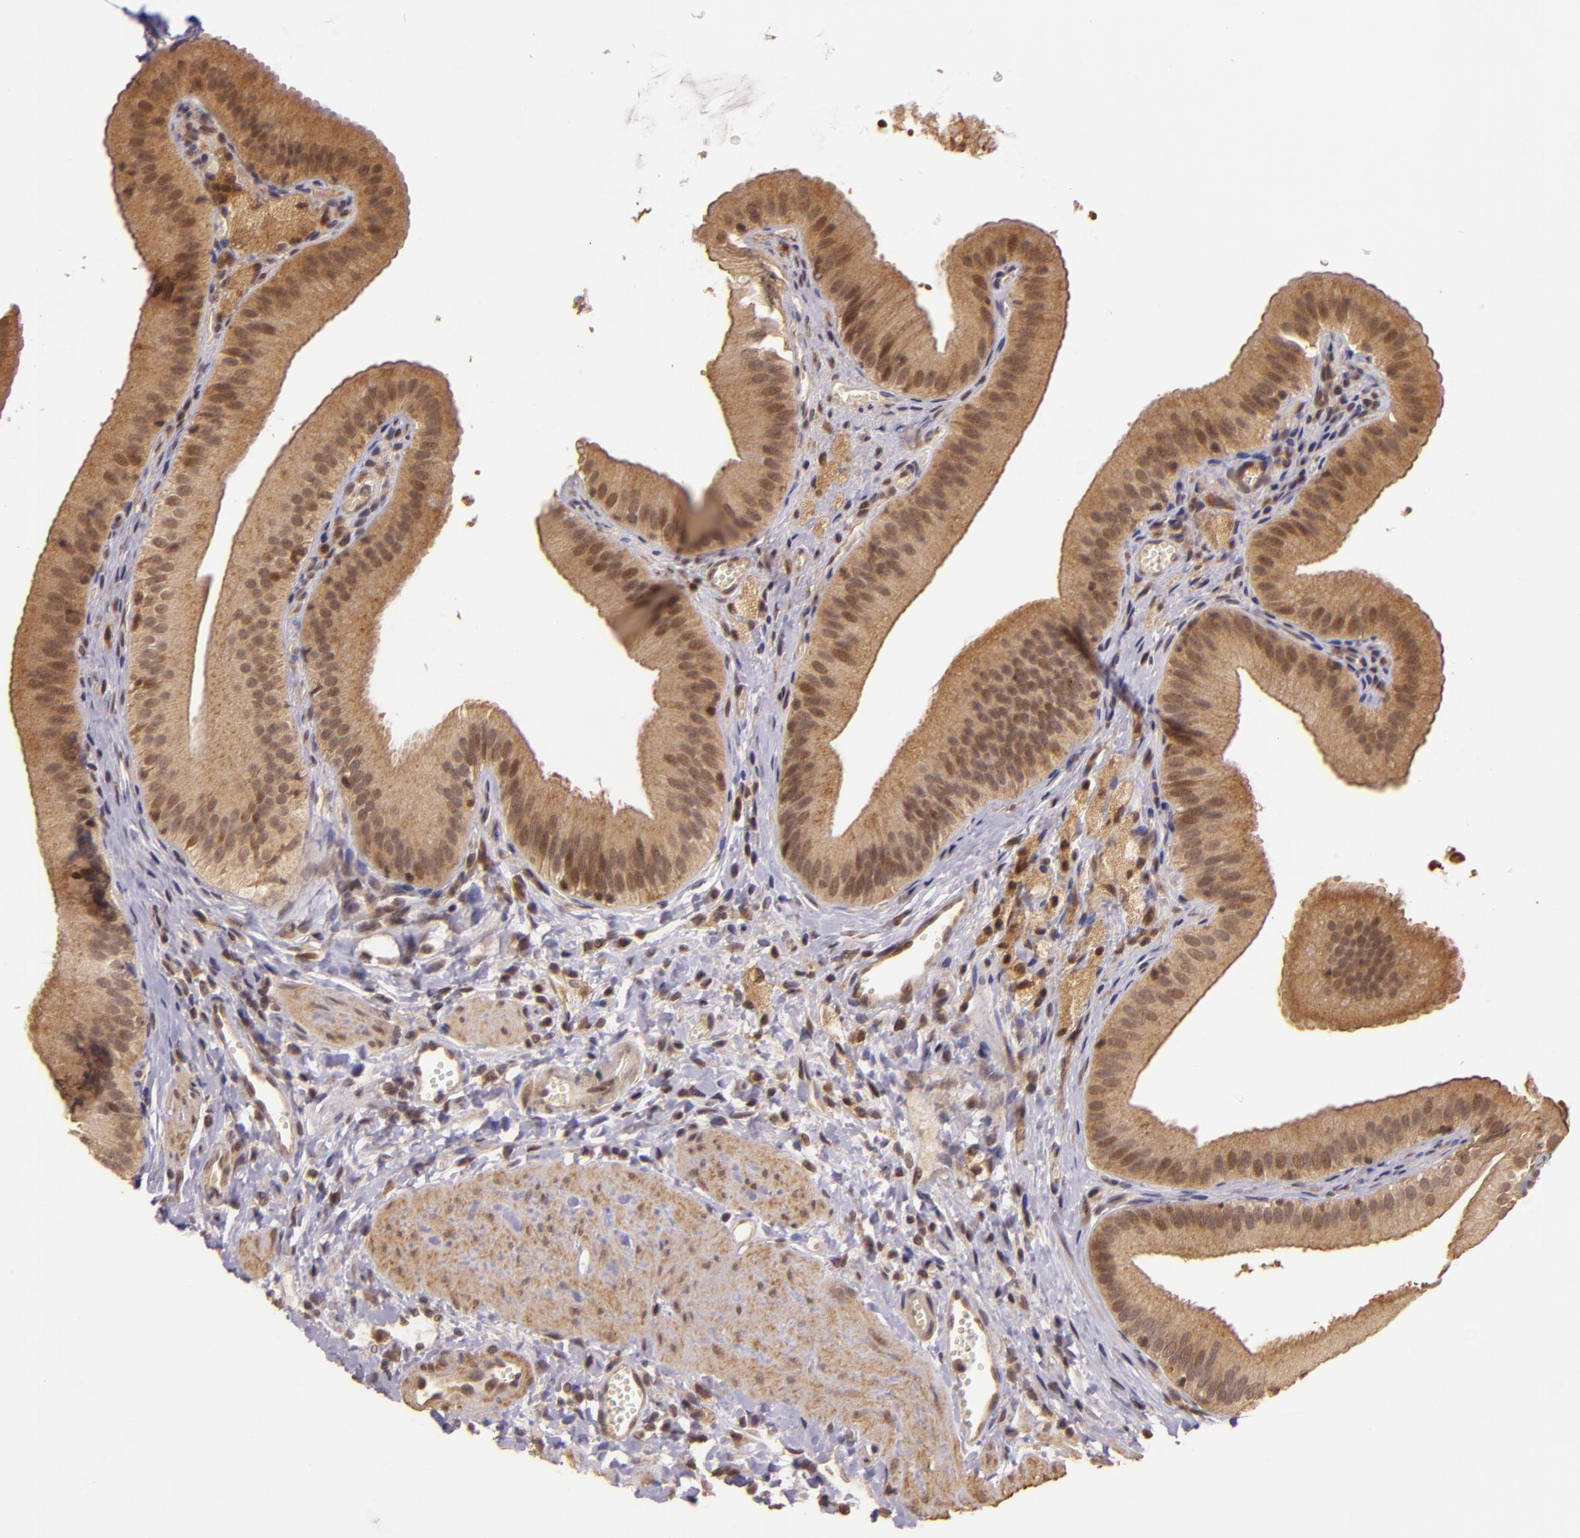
{"staining": {"intensity": "weak", "quantity": ">75%", "location": "cytoplasmic/membranous"}, "tissue": "gallbladder", "cell_type": "Glandular cells", "image_type": "normal", "snomed": [{"axis": "morphology", "description": "Normal tissue, NOS"}, {"axis": "topography", "description": "Gallbladder"}], "caption": "Normal gallbladder was stained to show a protein in brown. There is low levels of weak cytoplasmic/membranous positivity in about >75% of glandular cells. Immunohistochemistry (ihc) stains the protein in brown and the nuclei are stained blue.", "gene": "TXNRD2", "patient": {"sex": "female", "age": 24}}